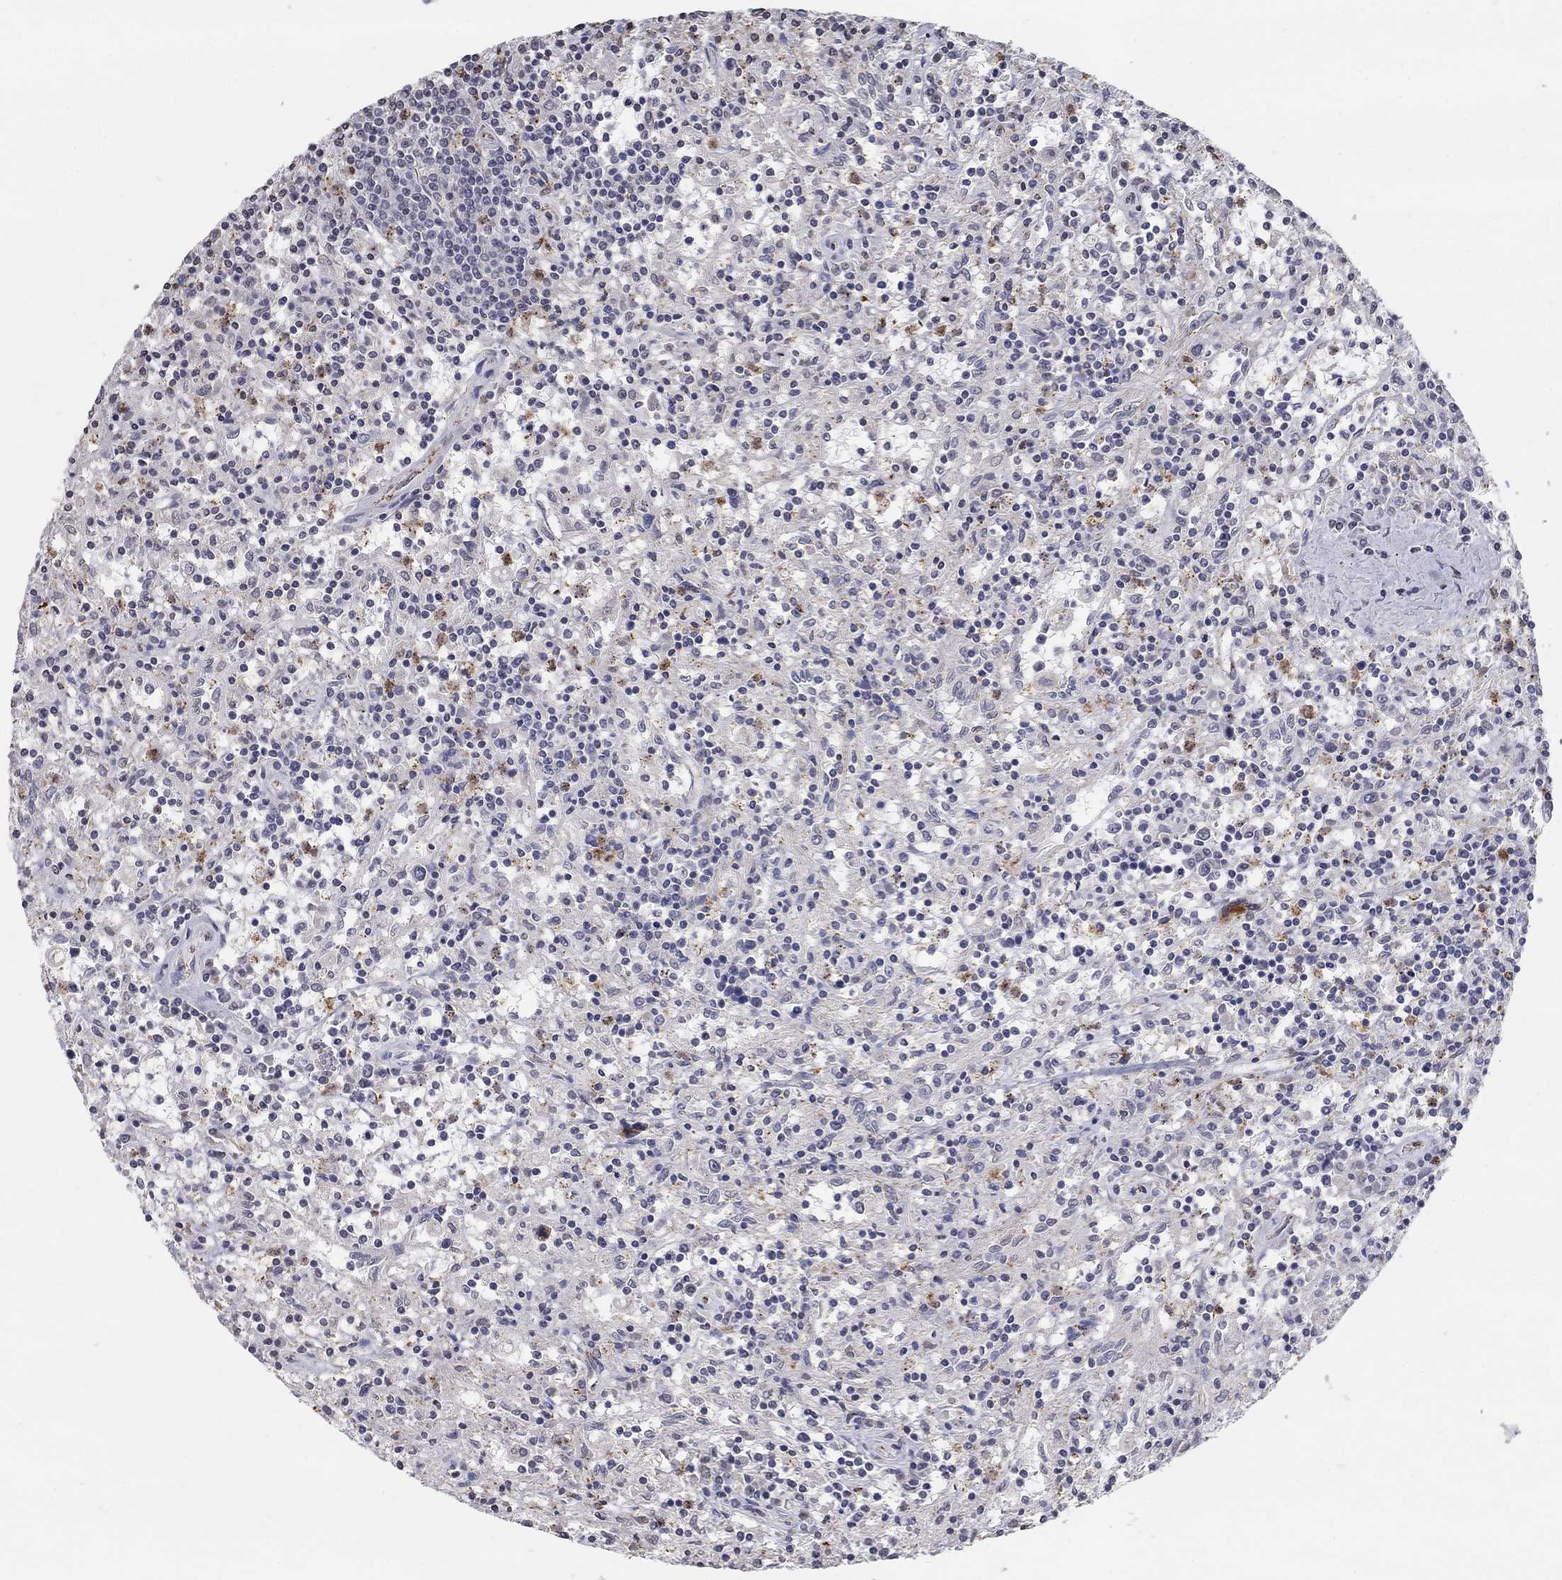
{"staining": {"intensity": "negative", "quantity": "none", "location": "none"}, "tissue": "lymphoma", "cell_type": "Tumor cells", "image_type": "cancer", "snomed": [{"axis": "morphology", "description": "Malignant lymphoma, non-Hodgkin's type, Low grade"}, {"axis": "topography", "description": "Spleen"}], "caption": "Human lymphoma stained for a protein using IHC demonstrates no expression in tumor cells.", "gene": "TINAG", "patient": {"sex": "male", "age": 62}}